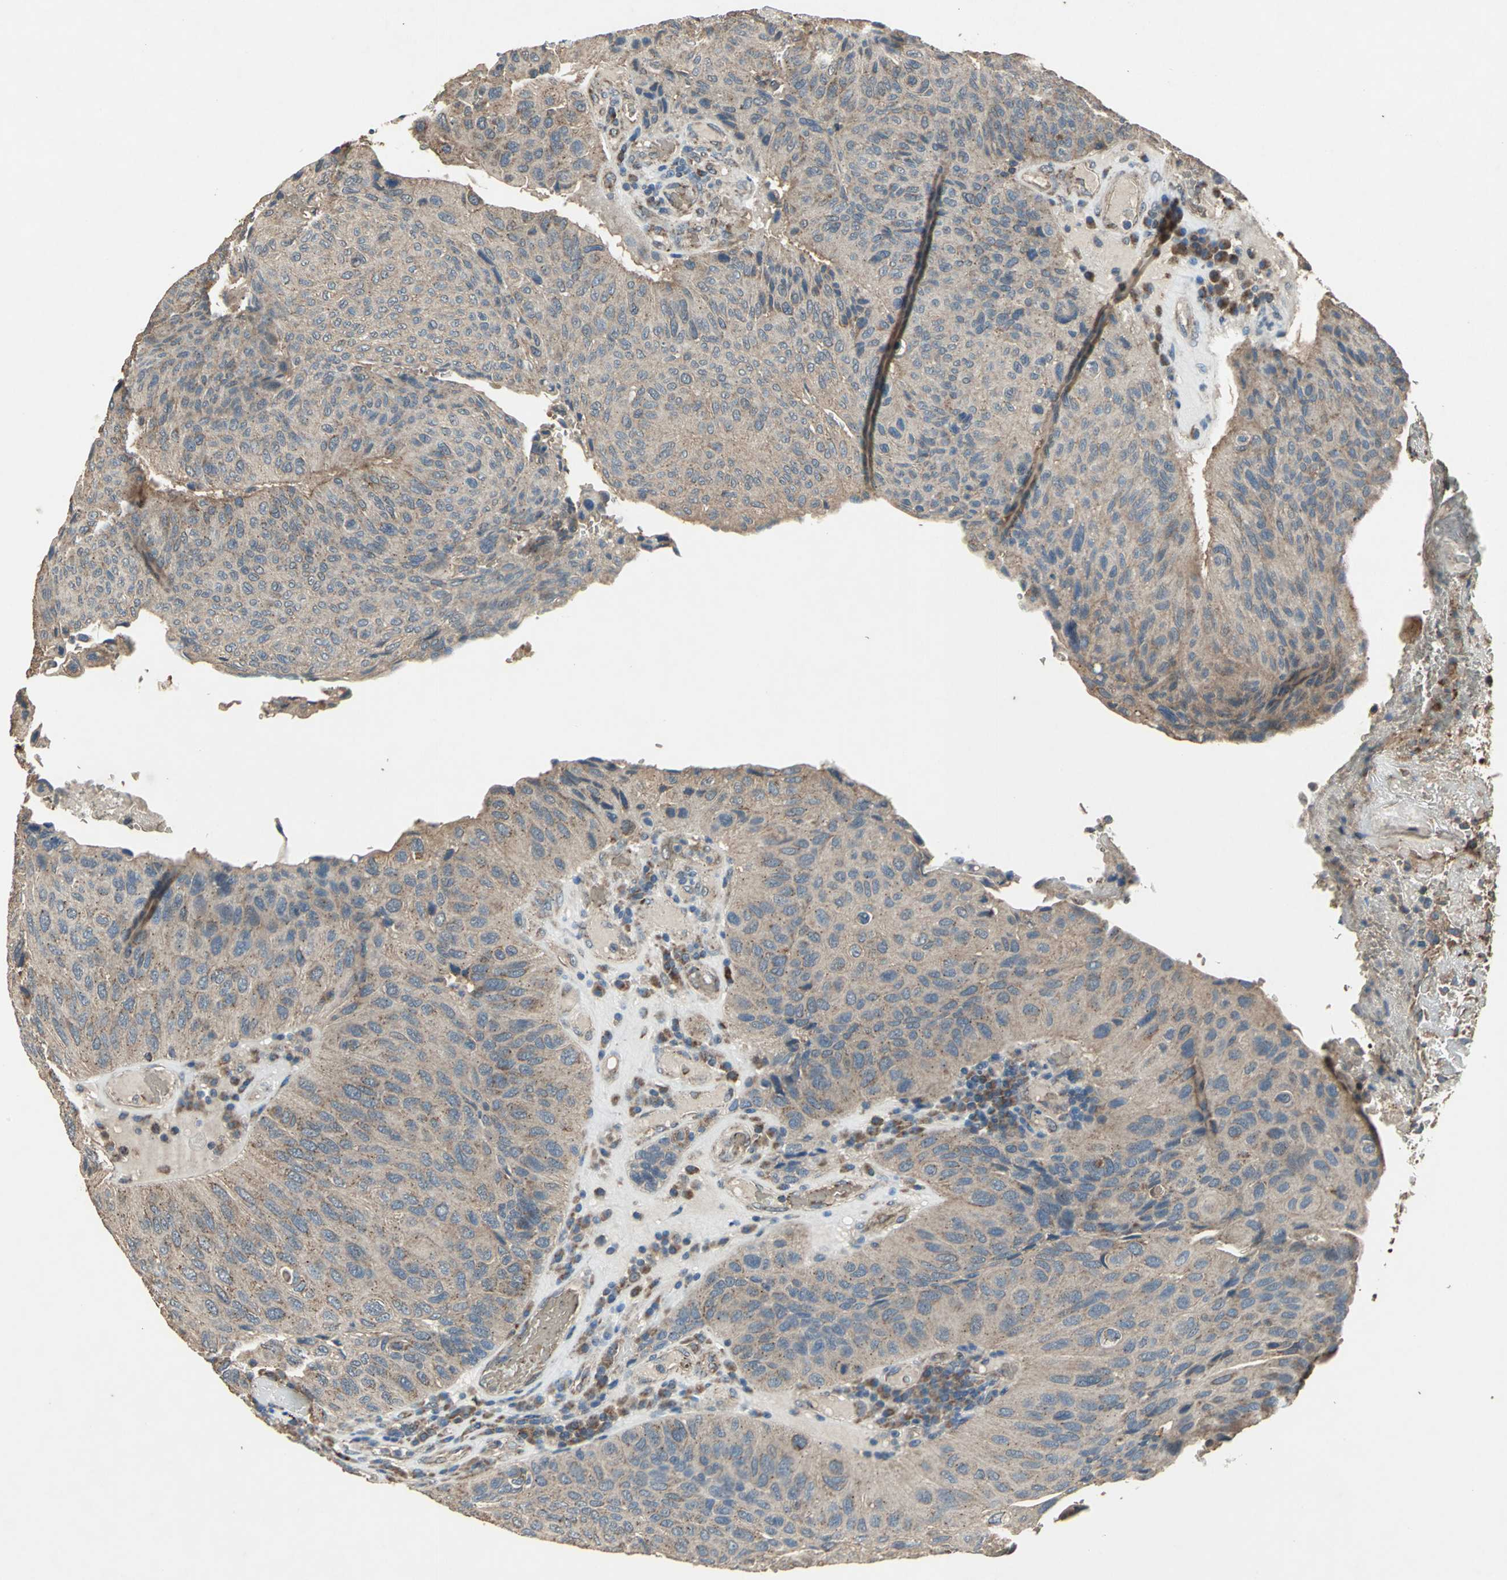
{"staining": {"intensity": "moderate", "quantity": ">75%", "location": "cytoplasmic/membranous"}, "tissue": "urothelial cancer", "cell_type": "Tumor cells", "image_type": "cancer", "snomed": [{"axis": "morphology", "description": "Urothelial carcinoma, High grade"}, {"axis": "topography", "description": "Urinary bladder"}], "caption": "IHC of human urothelial carcinoma (high-grade) shows medium levels of moderate cytoplasmic/membranous expression in approximately >75% of tumor cells. The protein of interest is shown in brown color, while the nuclei are stained blue.", "gene": "POLRMT", "patient": {"sex": "male", "age": 66}}